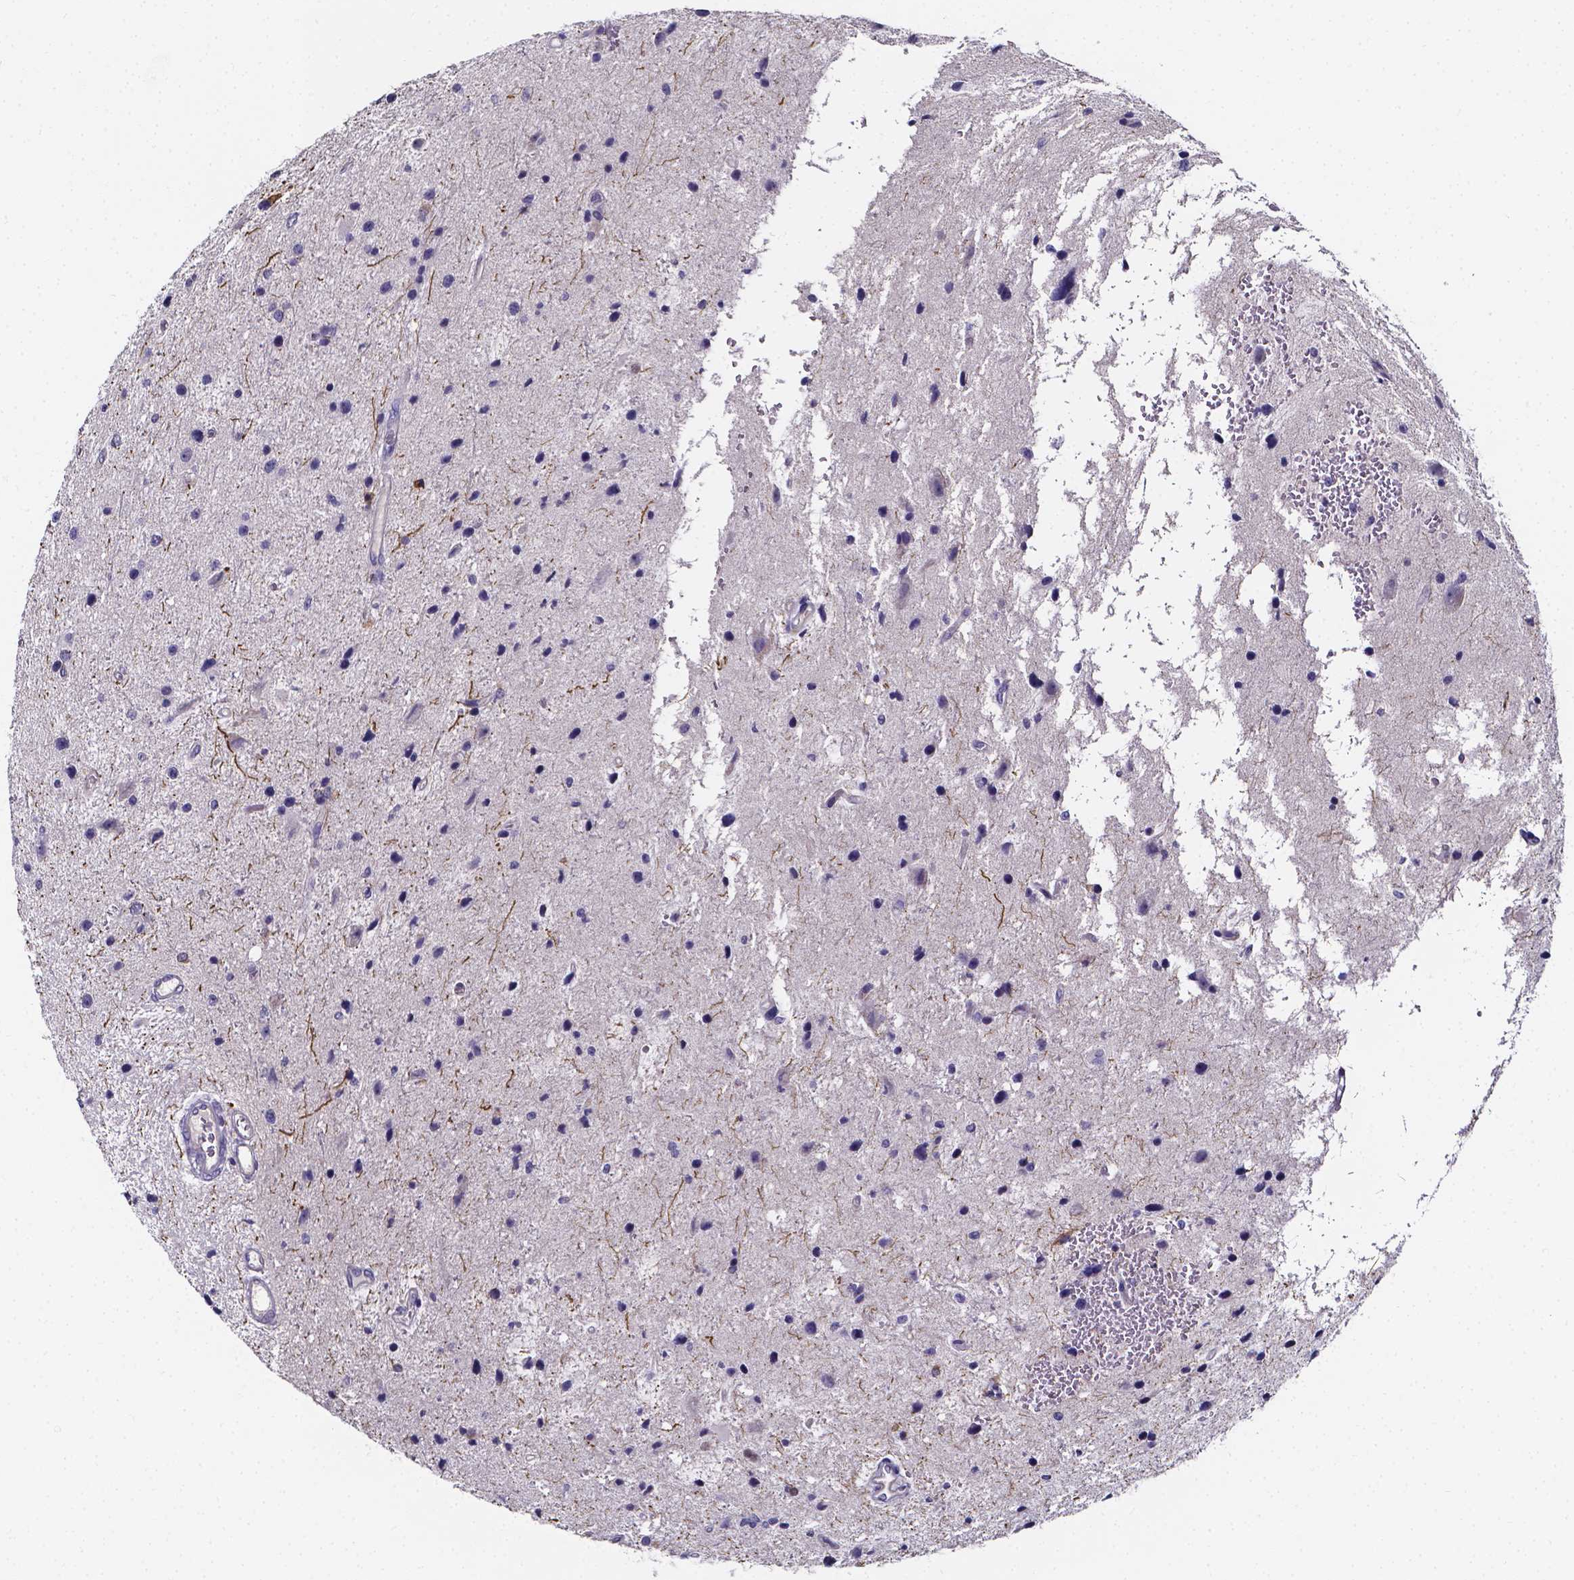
{"staining": {"intensity": "negative", "quantity": "none", "location": "none"}, "tissue": "glioma", "cell_type": "Tumor cells", "image_type": "cancer", "snomed": [{"axis": "morphology", "description": "Glioma, malignant, Low grade"}, {"axis": "topography", "description": "Brain"}], "caption": "High power microscopy image of an IHC photomicrograph of malignant glioma (low-grade), revealing no significant staining in tumor cells.", "gene": "CACNG8", "patient": {"sex": "female", "age": 32}}